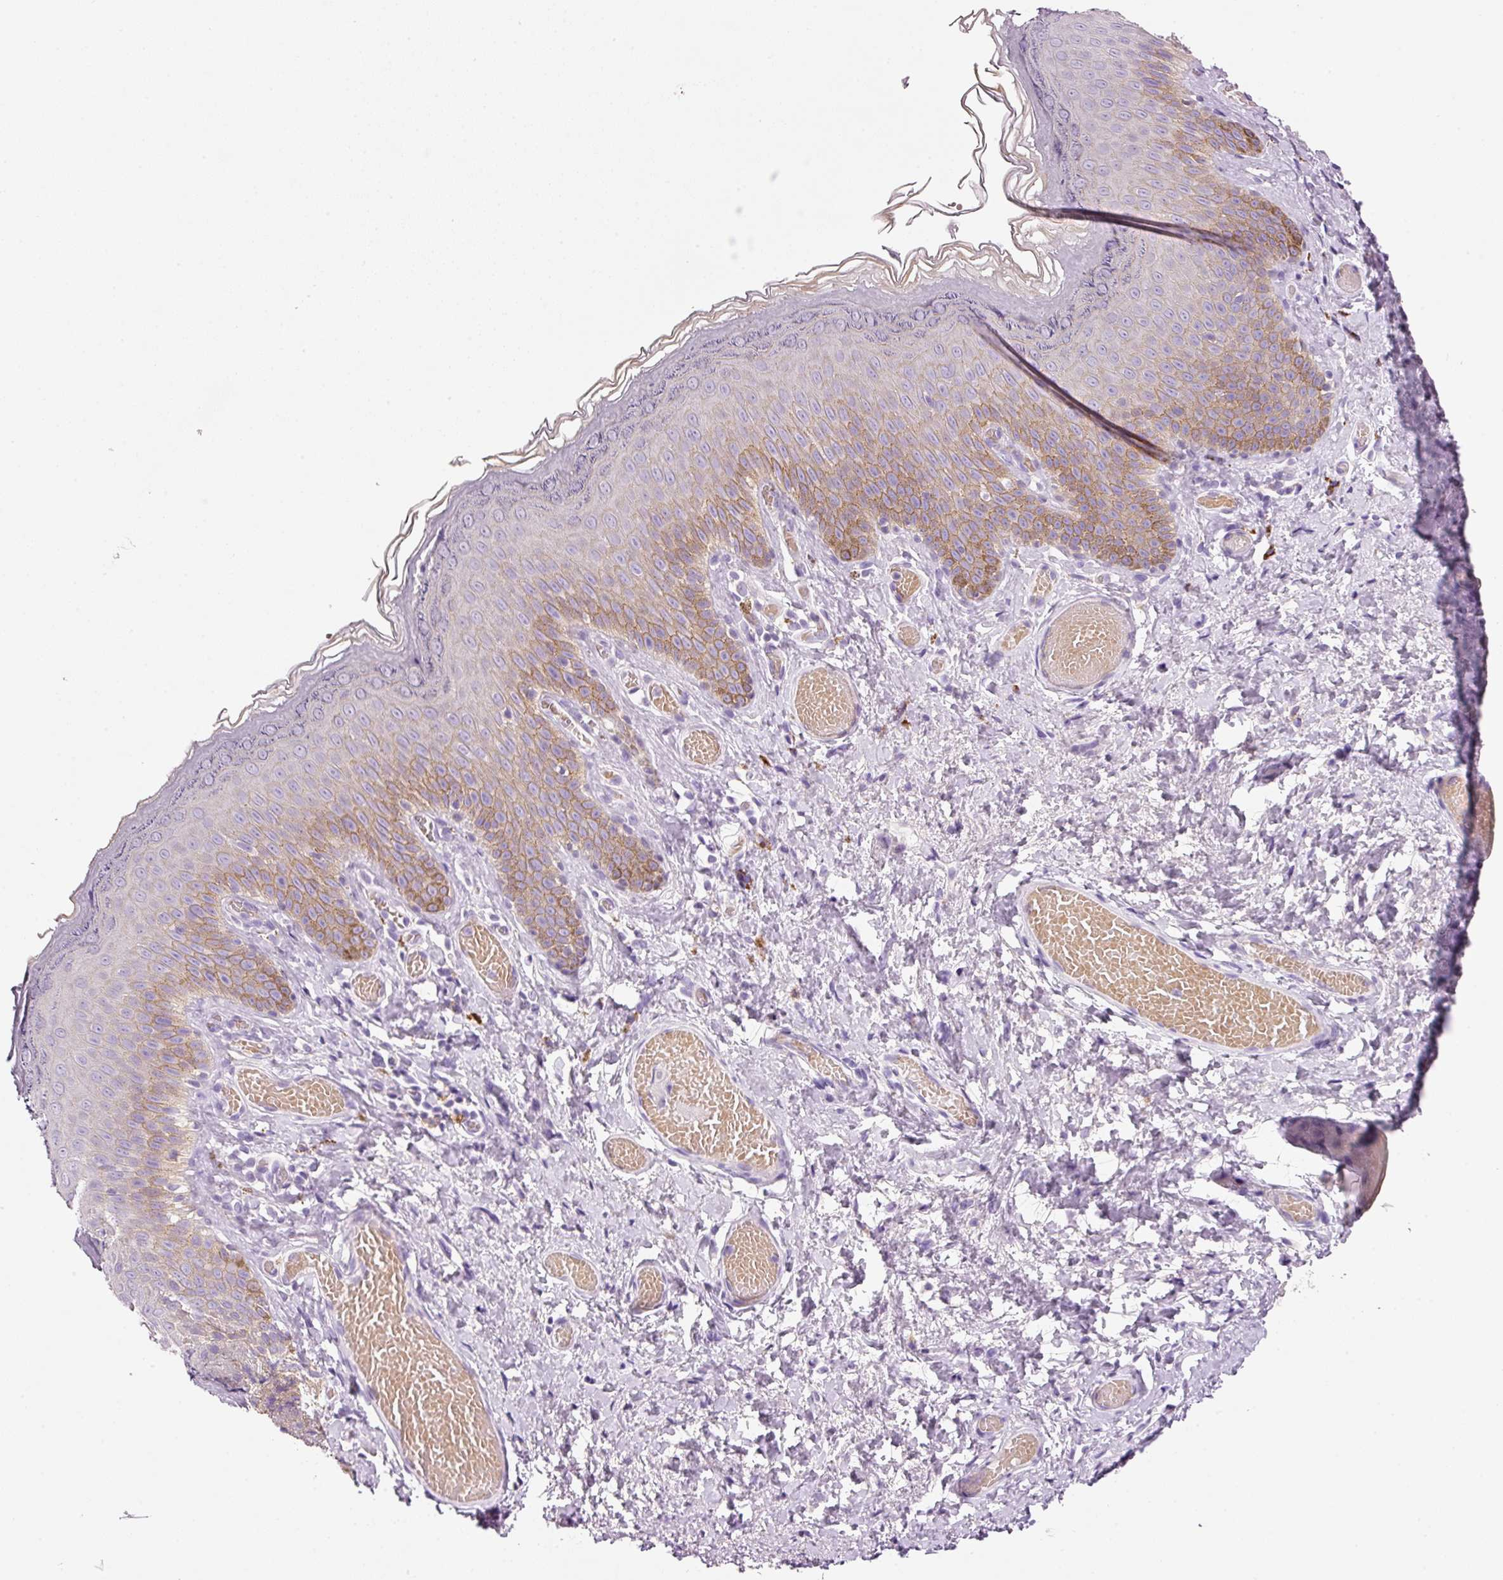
{"staining": {"intensity": "moderate", "quantity": "25%-75%", "location": "cytoplasmic/membranous"}, "tissue": "skin", "cell_type": "Epidermal cells", "image_type": "normal", "snomed": [{"axis": "morphology", "description": "Normal tissue, NOS"}, {"axis": "topography", "description": "Anal"}], "caption": "This histopathology image demonstrates normal skin stained with immunohistochemistry (IHC) to label a protein in brown. The cytoplasmic/membranous of epidermal cells show moderate positivity for the protein. Nuclei are counter-stained blue.", "gene": "TENT5C", "patient": {"sex": "female", "age": 40}}